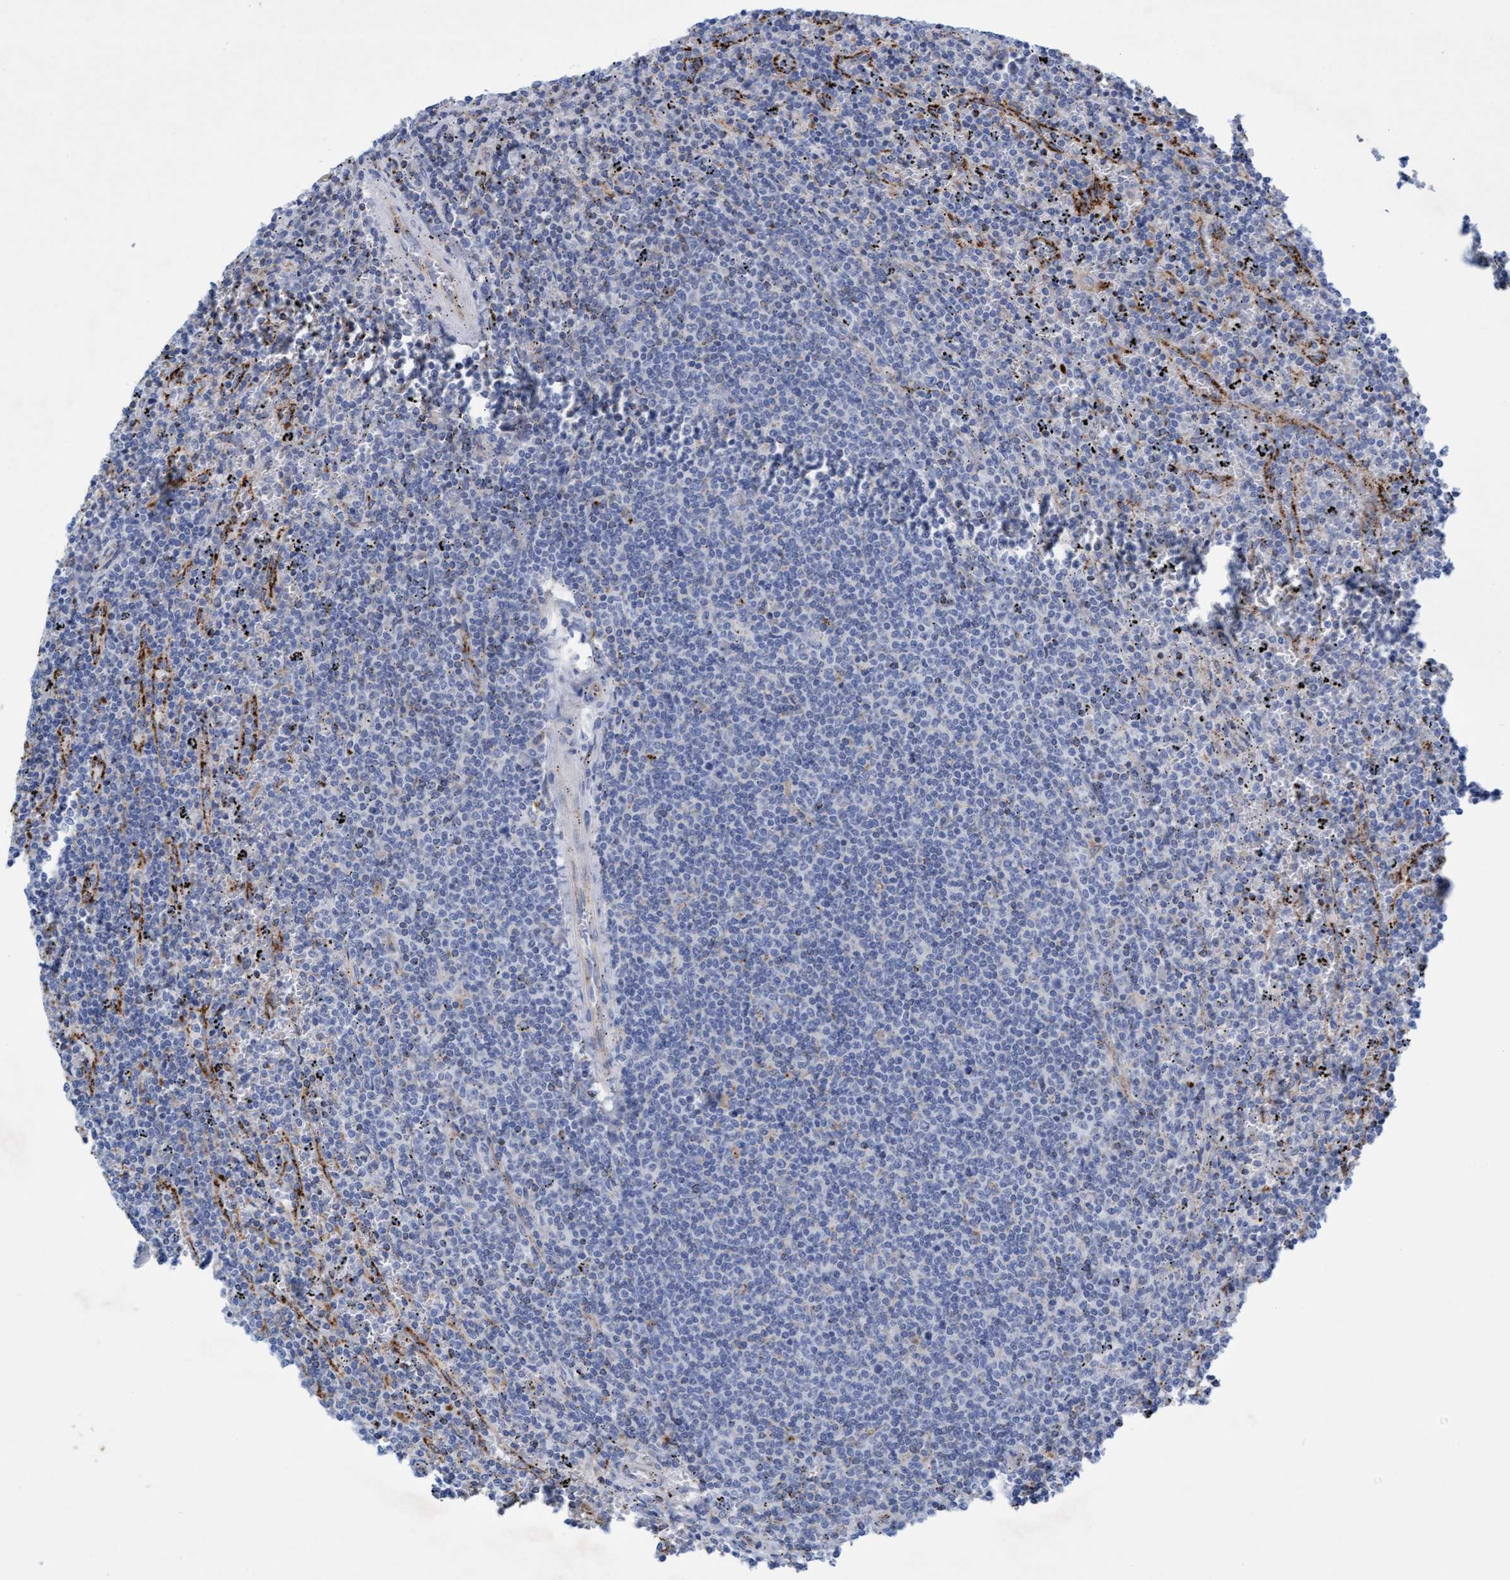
{"staining": {"intensity": "weak", "quantity": "<25%", "location": "cytoplasmic/membranous"}, "tissue": "lymphoma", "cell_type": "Tumor cells", "image_type": "cancer", "snomed": [{"axis": "morphology", "description": "Malignant lymphoma, non-Hodgkin's type, Low grade"}, {"axis": "topography", "description": "Spleen"}], "caption": "This is an immunohistochemistry image of lymphoma. There is no expression in tumor cells.", "gene": "SGSH", "patient": {"sex": "female", "age": 50}}